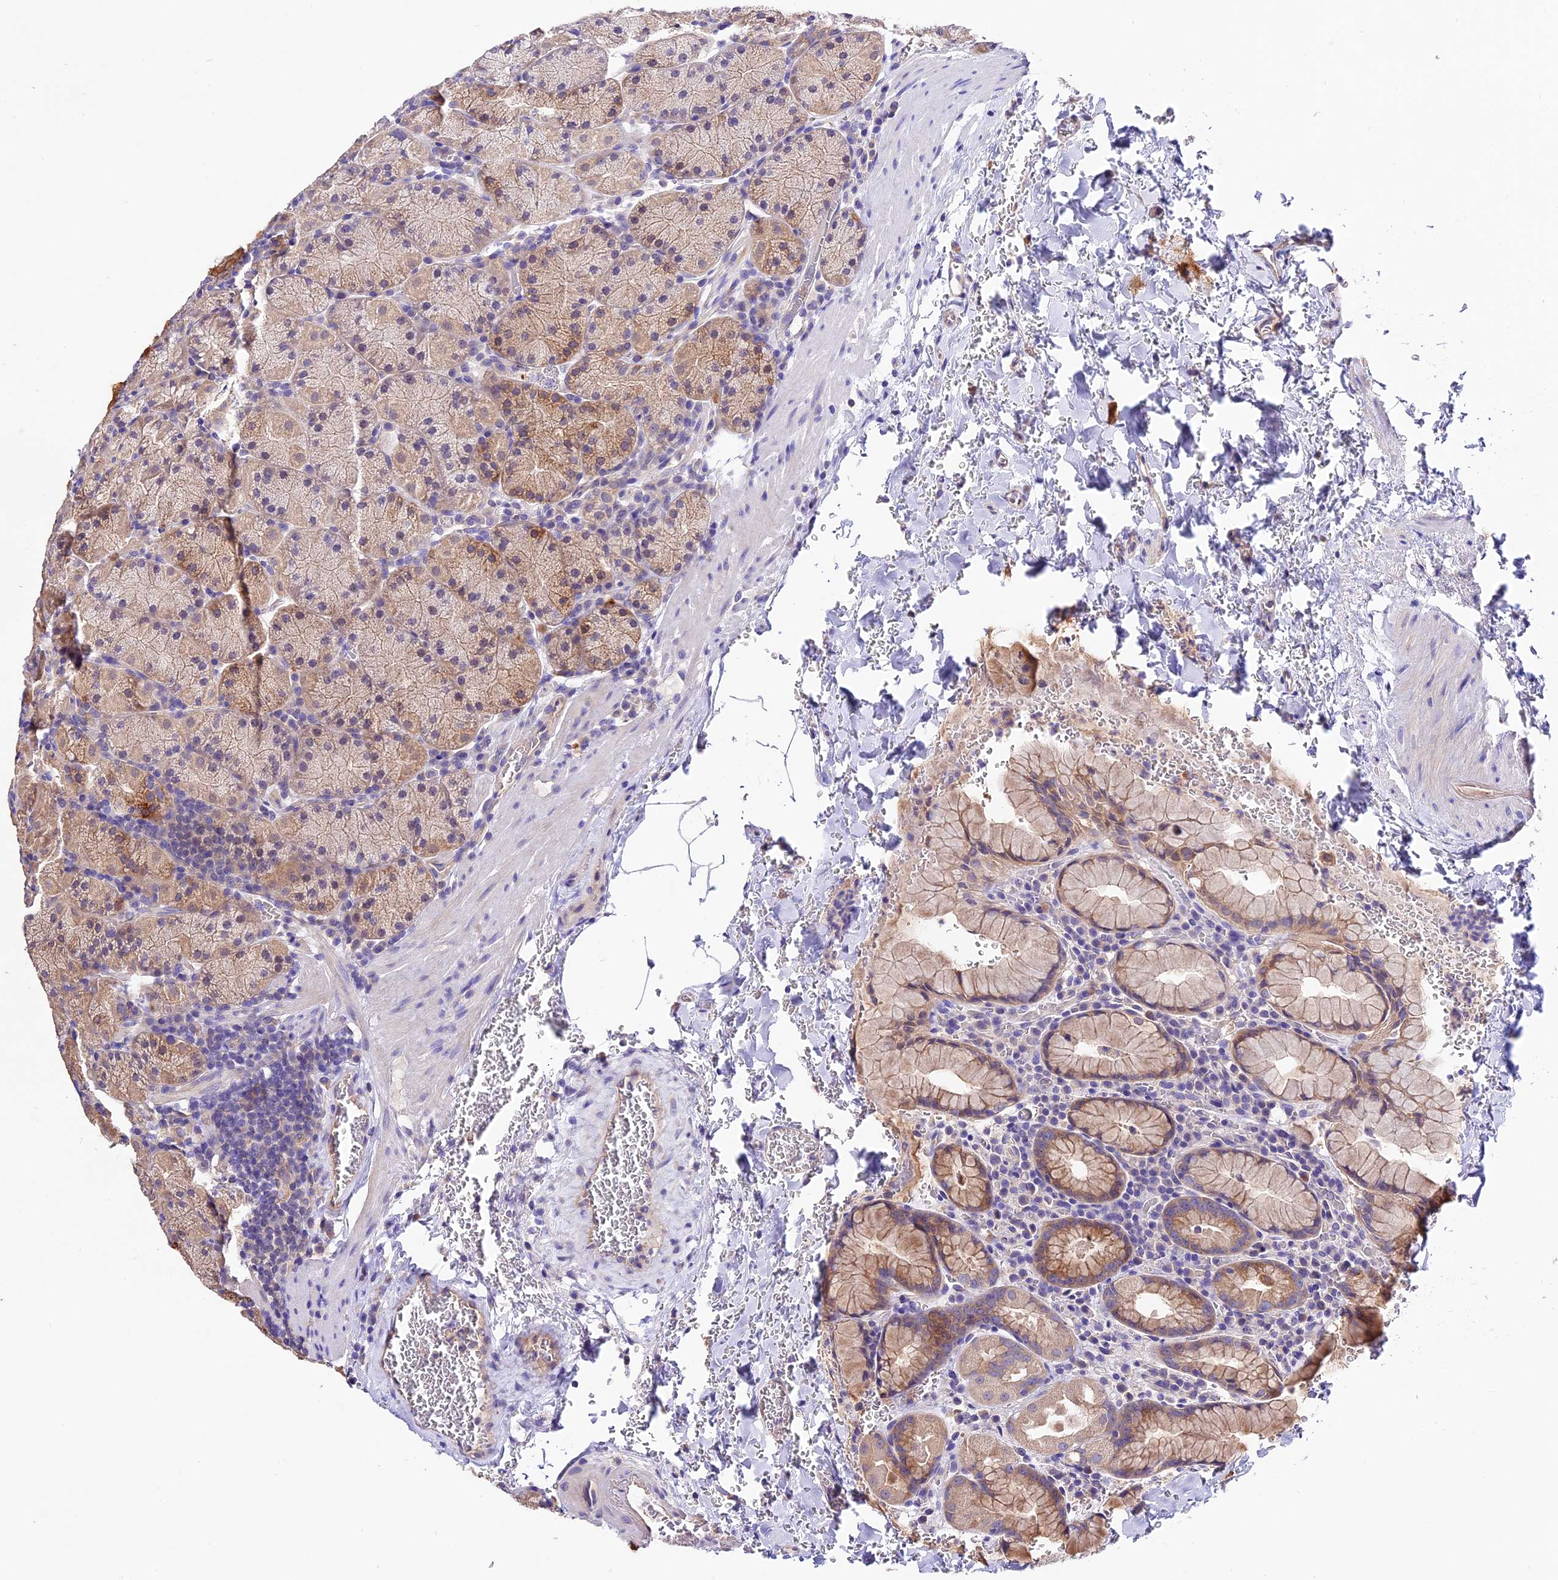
{"staining": {"intensity": "moderate", "quantity": "<25%", "location": "cytoplasmic/membranous"}, "tissue": "stomach", "cell_type": "Glandular cells", "image_type": "normal", "snomed": [{"axis": "morphology", "description": "Normal tissue, NOS"}, {"axis": "topography", "description": "Stomach, upper"}, {"axis": "topography", "description": "Stomach, lower"}], "caption": "The histopathology image exhibits staining of normal stomach, revealing moderate cytoplasmic/membranous protein staining (brown color) within glandular cells. (Brightfield microscopy of DAB IHC at high magnification).", "gene": "CES3", "patient": {"sex": "male", "age": 80}}